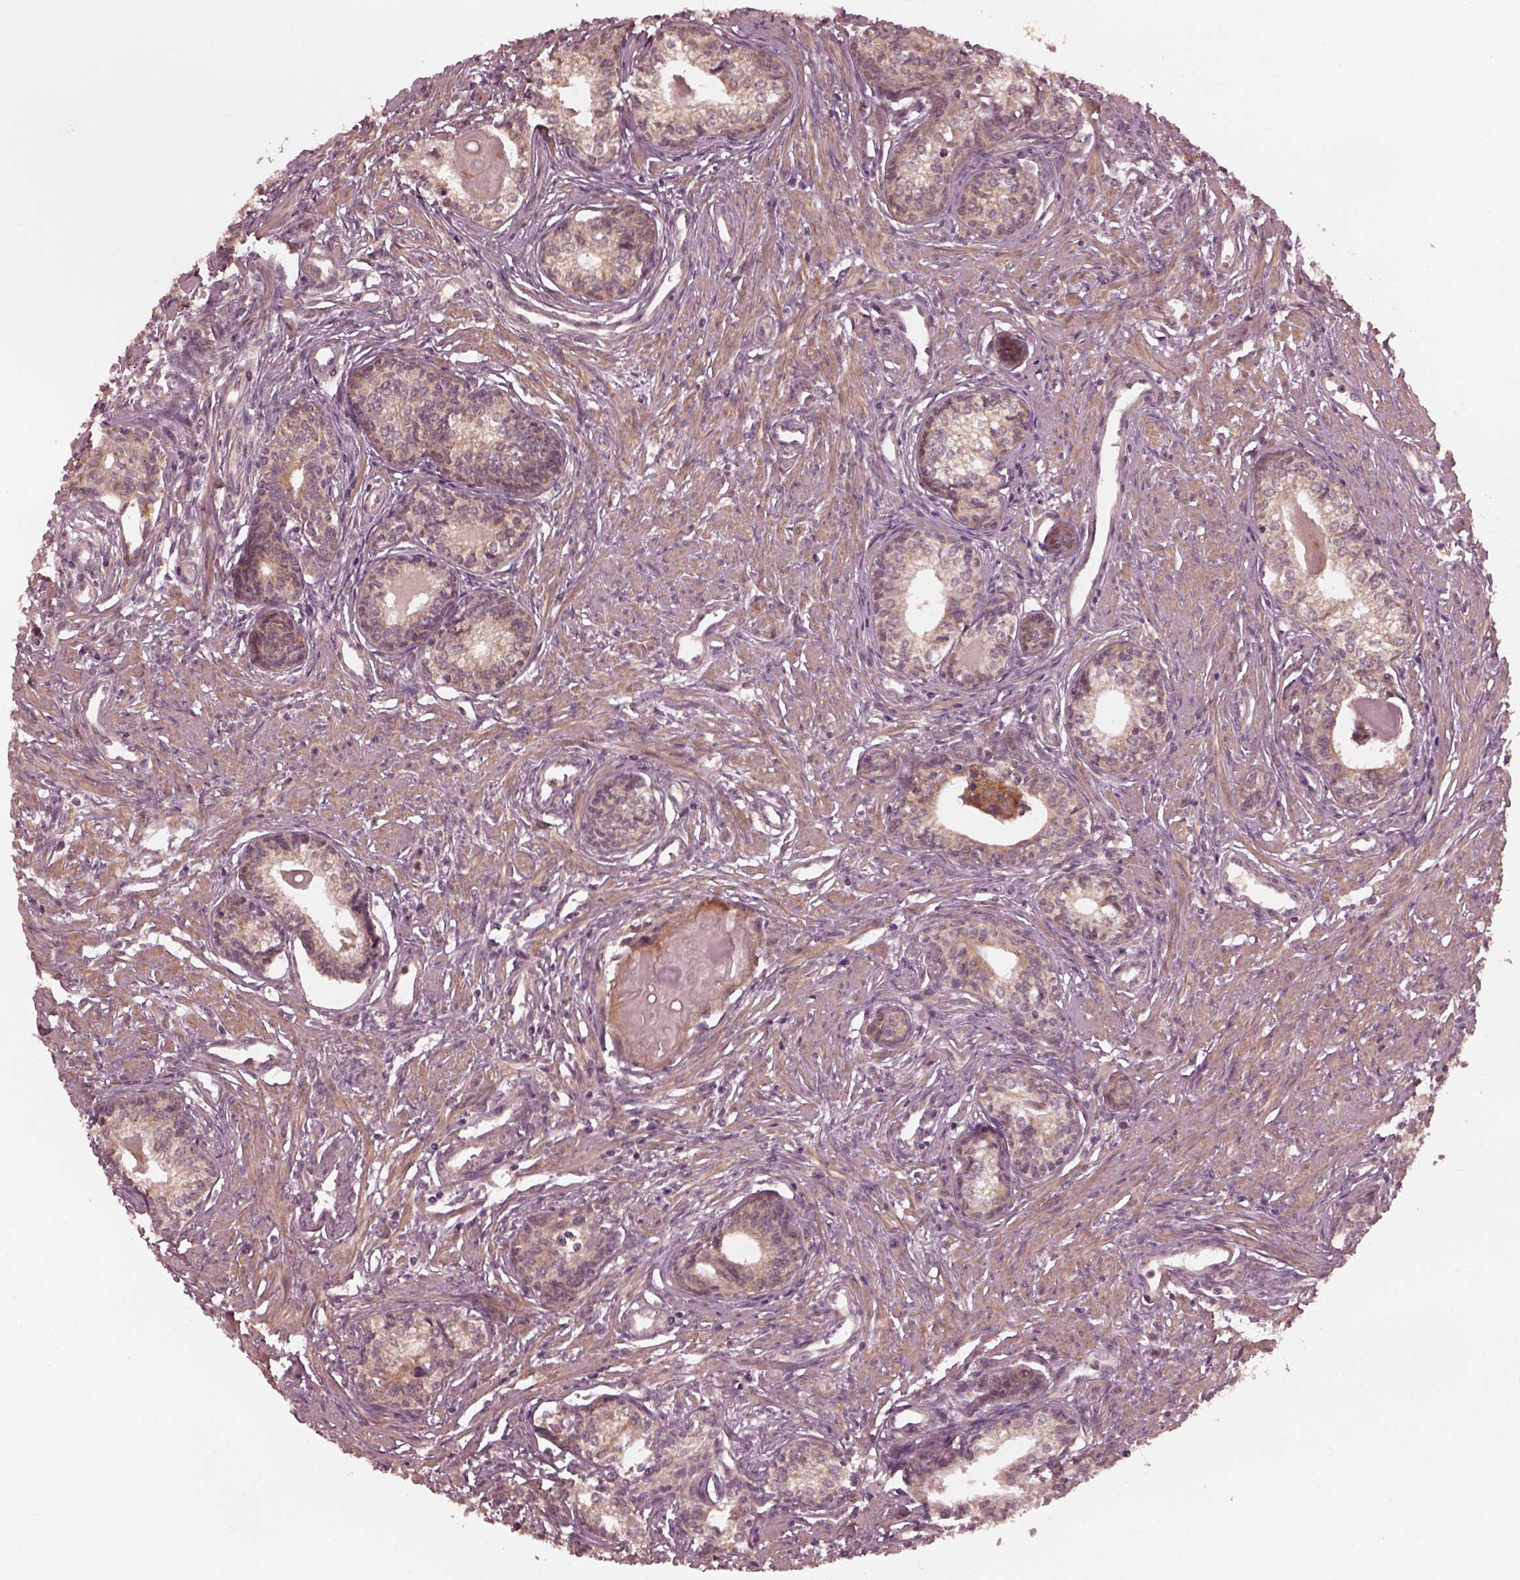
{"staining": {"intensity": "moderate", "quantity": "<25%", "location": "cytoplasmic/membranous"}, "tissue": "prostate", "cell_type": "Glandular cells", "image_type": "normal", "snomed": [{"axis": "morphology", "description": "Normal tissue, NOS"}, {"axis": "topography", "description": "Prostate"}], "caption": "Moderate cytoplasmic/membranous expression for a protein is seen in approximately <25% of glandular cells of unremarkable prostate using immunohistochemistry.", "gene": "FAF2", "patient": {"sex": "male", "age": 60}}